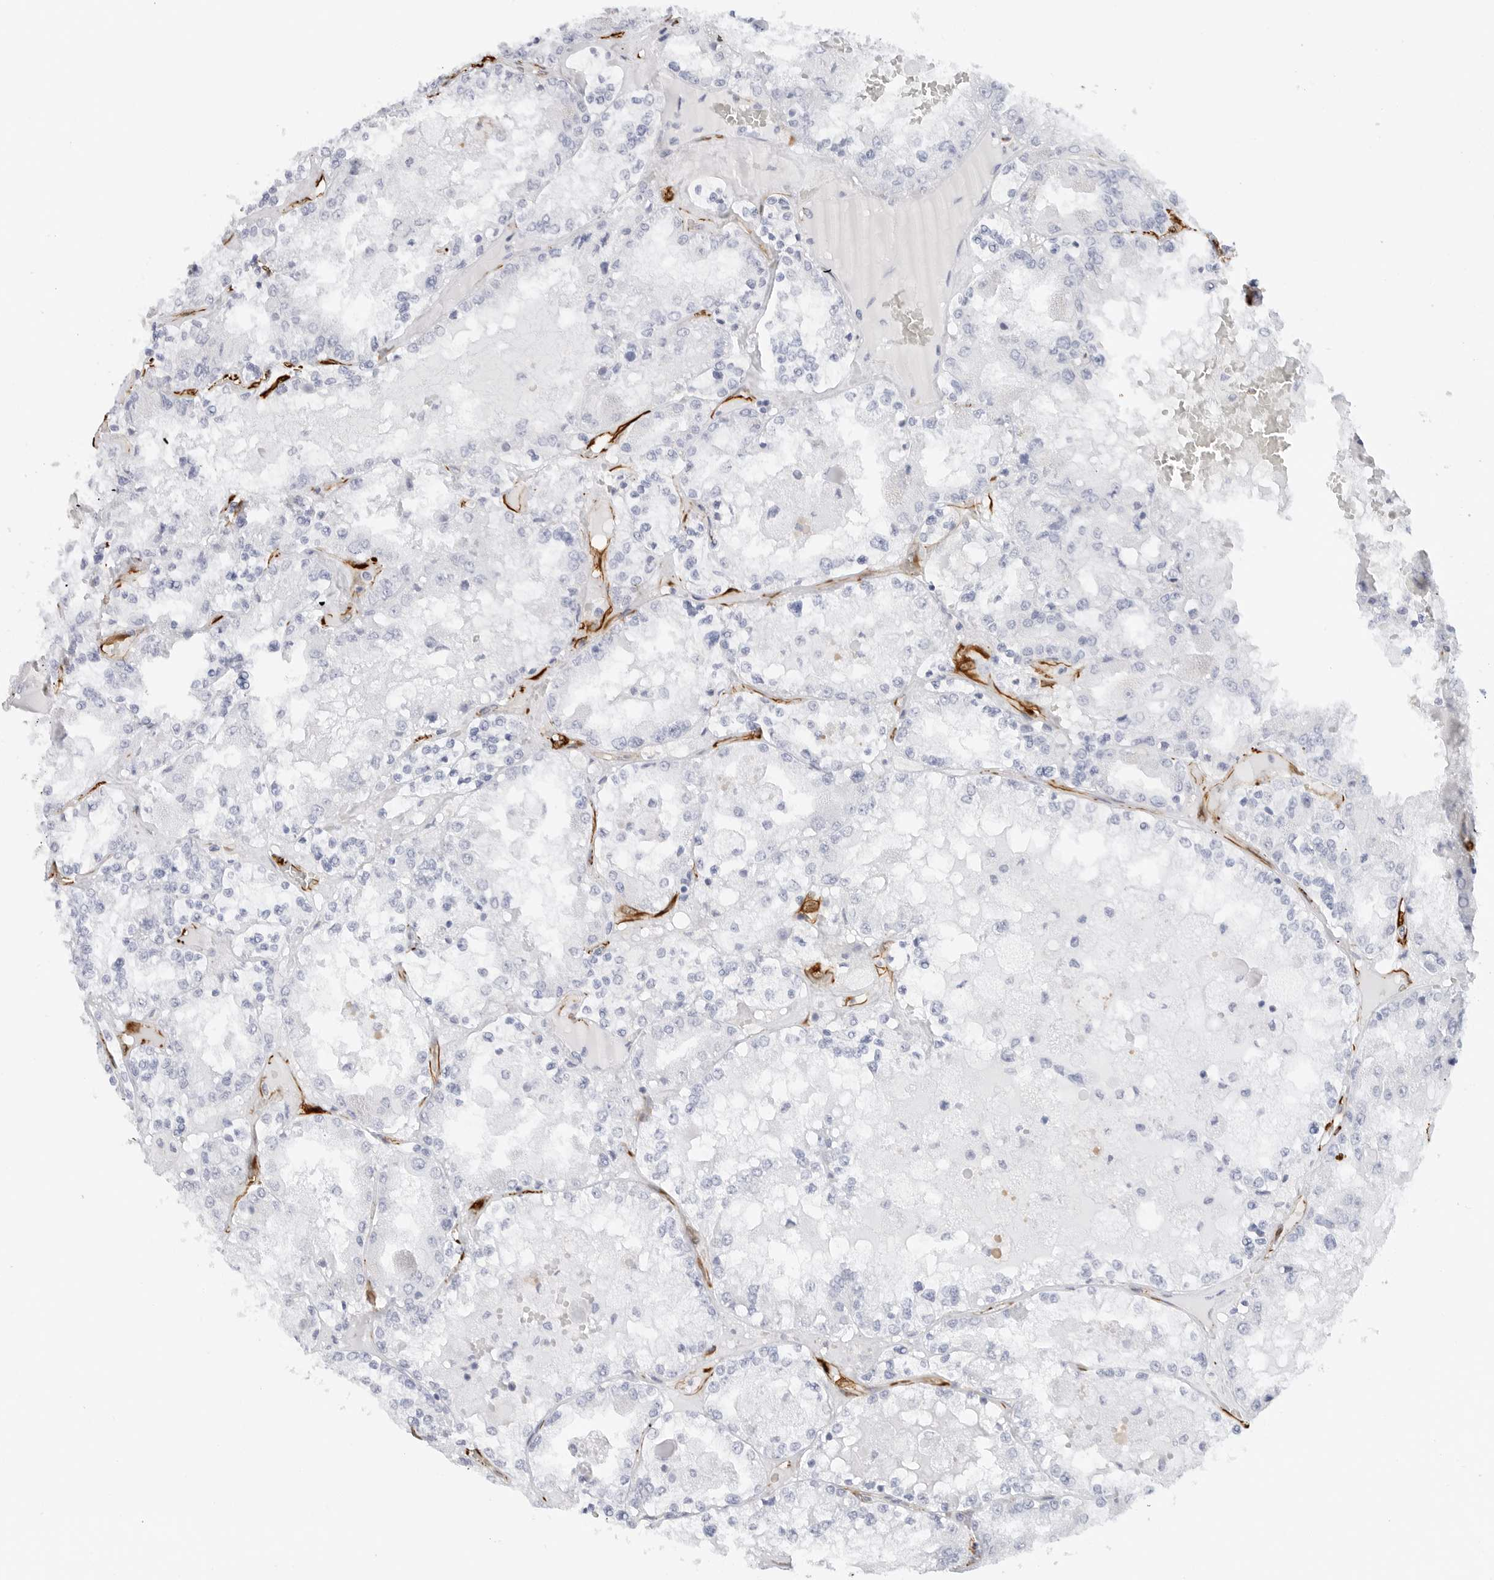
{"staining": {"intensity": "negative", "quantity": "none", "location": "none"}, "tissue": "renal cancer", "cell_type": "Tumor cells", "image_type": "cancer", "snomed": [{"axis": "morphology", "description": "Adenocarcinoma, NOS"}, {"axis": "topography", "description": "Kidney"}], "caption": "High magnification brightfield microscopy of renal adenocarcinoma stained with DAB (3,3'-diaminobenzidine) (brown) and counterstained with hematoxylin (blue): tumor cells show no significant expression.", "gene": "NES", "patient": {"sex": "female", "age": 56}}